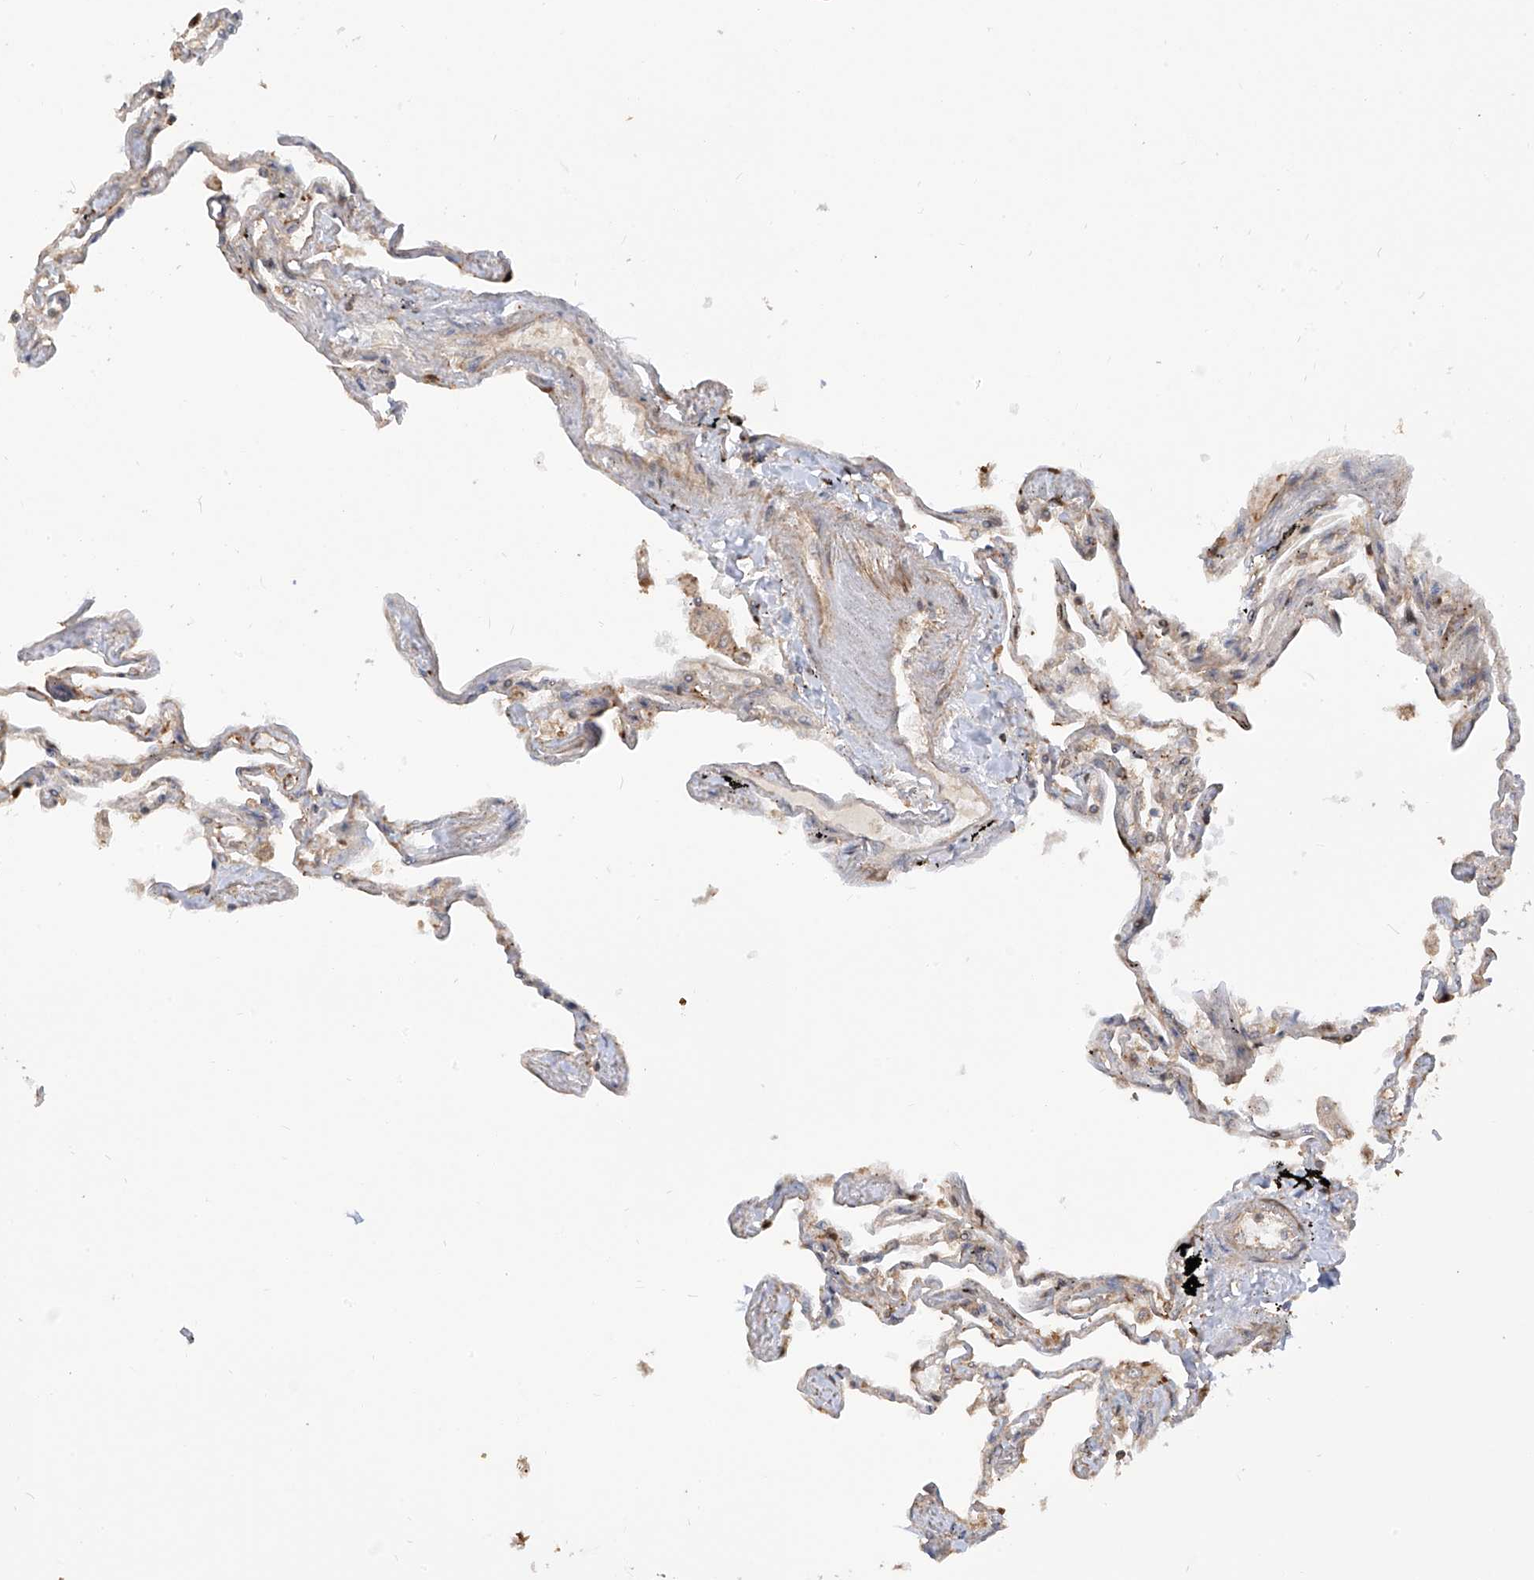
{"staining": {"intensity": "weak", "quantity": "<25%", "location": "cytoplasmic/membranous"}, "tissue": "lung", "cell_type": "Alveolar cells", "image_type": "normal", "snomed": [{"axis": "morphology", "description": "Normal tissue, NOS"}, {"axis": "topography", "description": "Lung"}], "caption": "Immunohistochemical staining of benign human lung reveals no significant staining in alveolar cells. The staining is performed using DAB (3,3'-diaminobenzidine) brown chromogen with nuclei counter-stained in using hematoxylin.", "gene": "ATAD2B", "patient": {"sex": "female", "age": 67}}